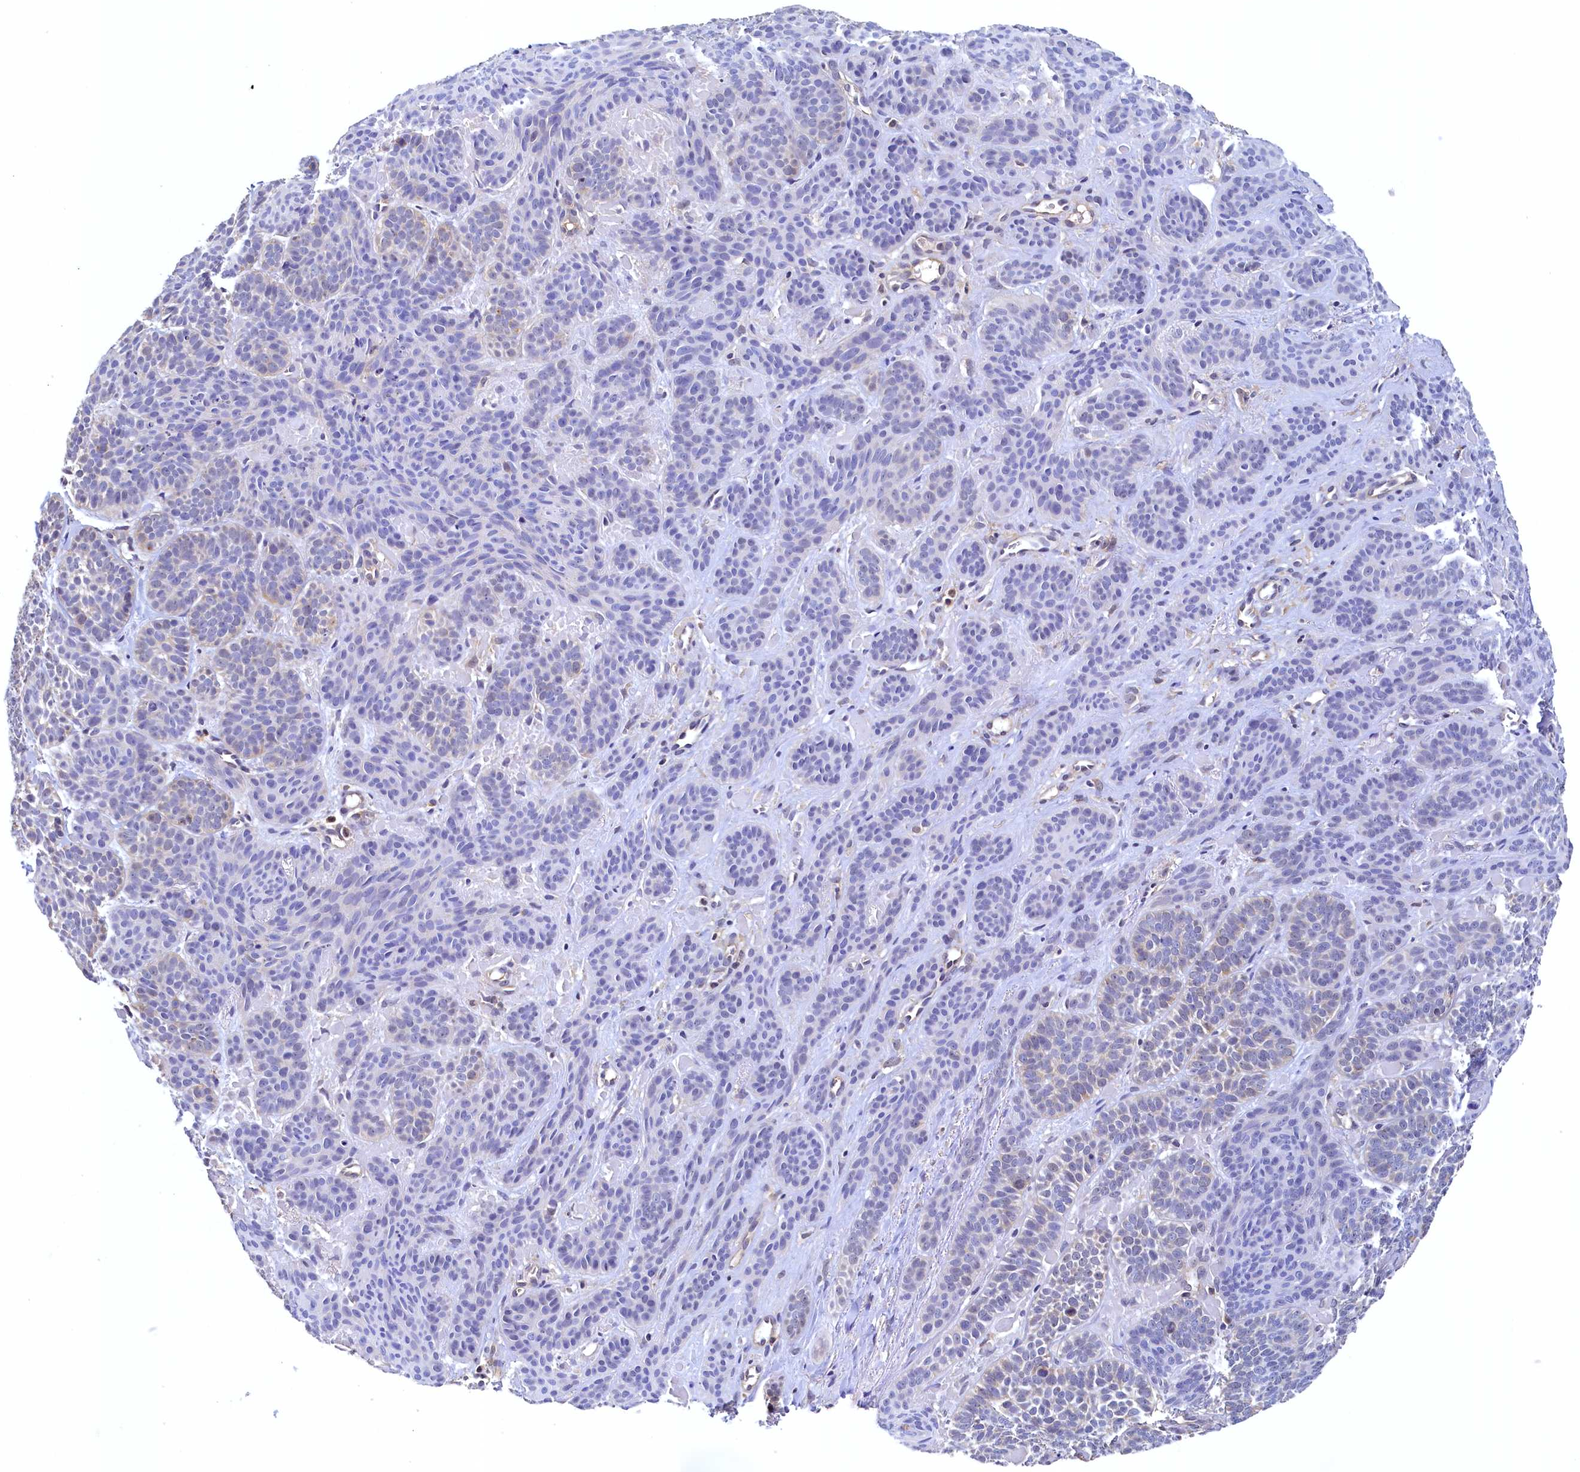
{"staining": {"intensity": "negative", "quantity": "none", "location": "none"}, "tissue": "skin cancer", "cell_type": "Tumor cells", "image_type": "cancer", "snomed": [{"axis": "morphology", "description": "Basal cell carcinoma"}, {"axis": "topography", "description": "Skin"}], "caption": "Immunohistochemical staining of human skin cancer (basal cell carcinoma) exhibits no significant expression in tumor cells.", "gene": "PAAF1", "patient": {"sex": "male", "age": 85}}